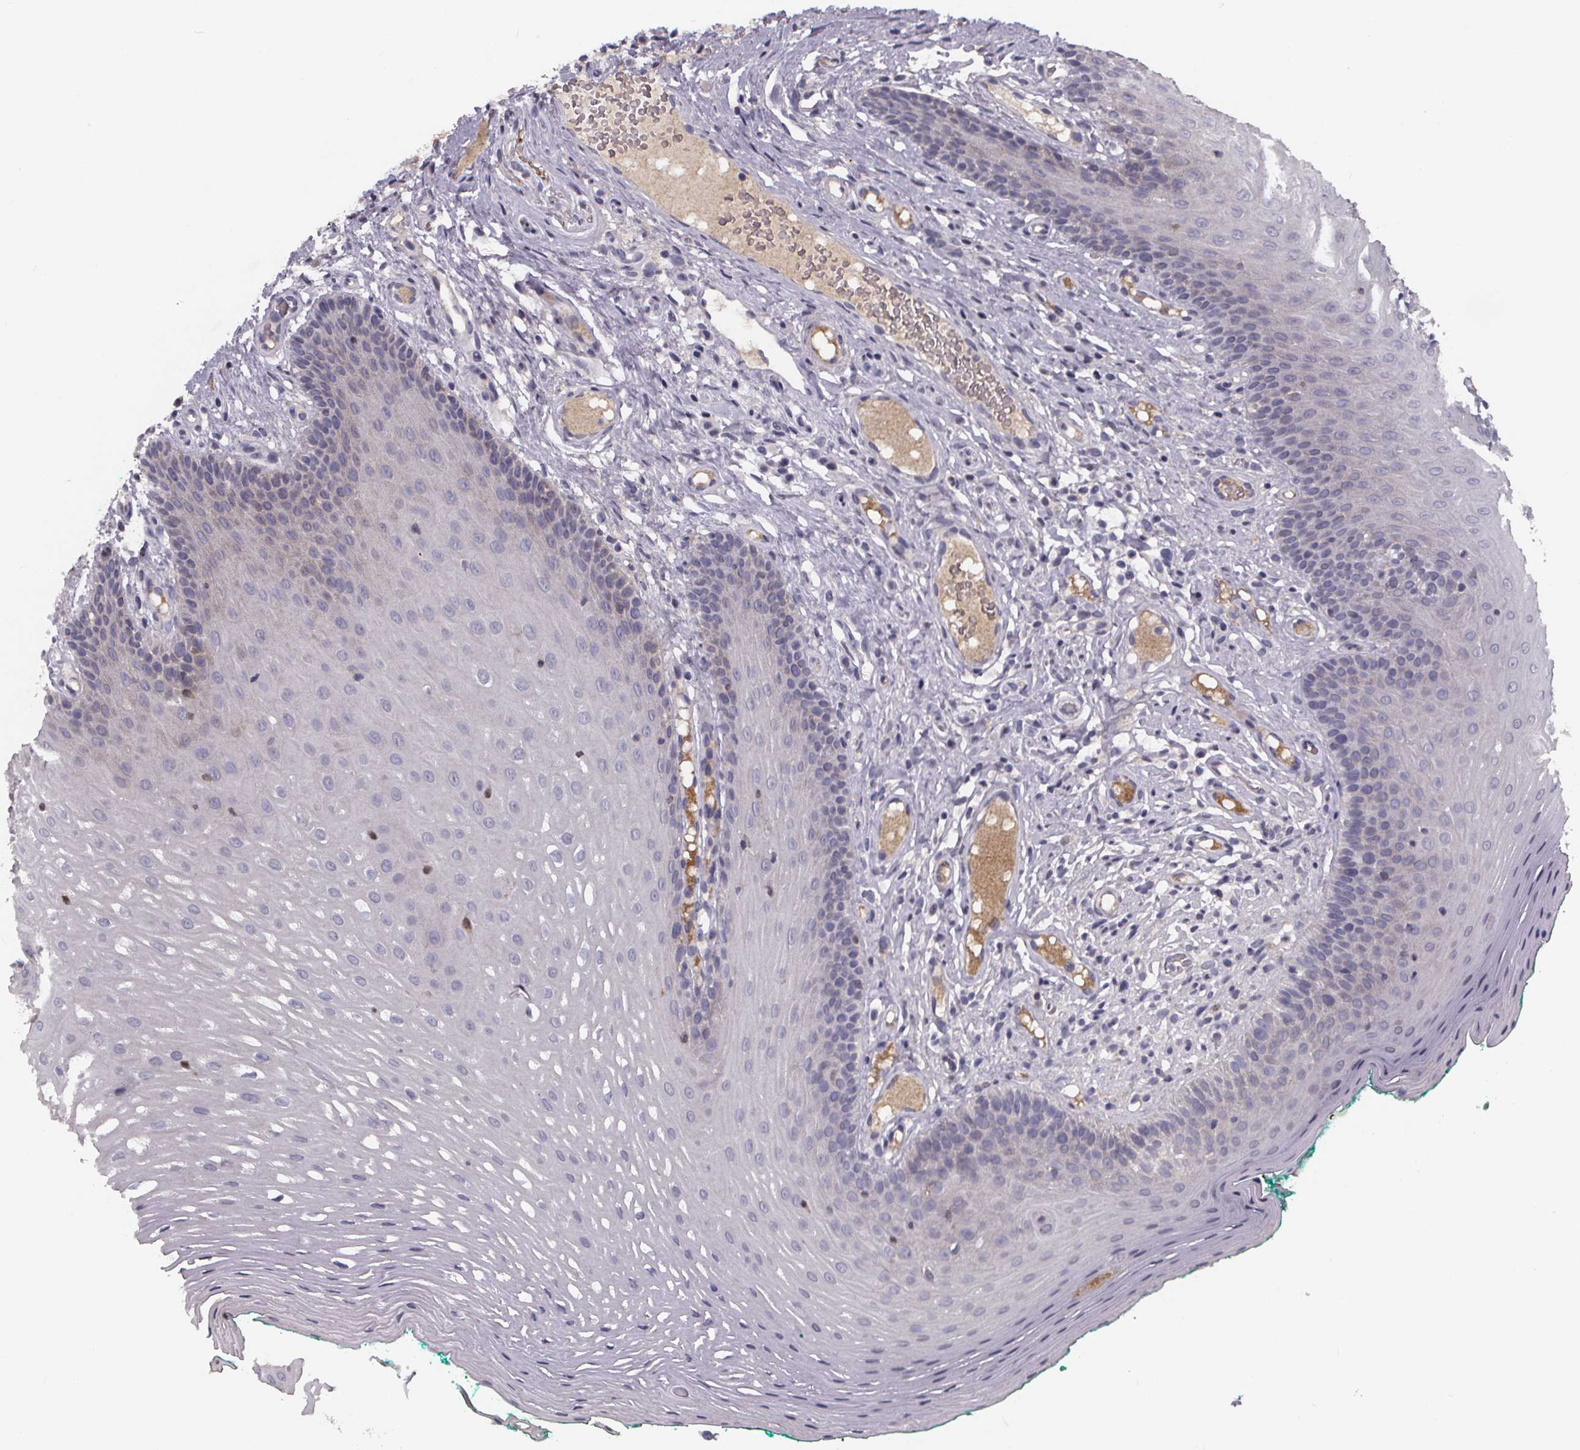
{"staining": {"intensity": "negative", "quantity": "none", "location": "none"}, "tissue": "oral mucosa", "cell_type": "Squamous epithelial cells", "image_type": "normal", "snomed": [{"axis": "morphology", "description": "Normal tissue, NOS"}, {"axis": "morphology", "description": "Squamous cell carcinoma, NOS"}, {"axis": "topography", "description": "Oral tissue"}, {"axis": "topography", "description": "Head-Neck"}], "caption": "Immunohistochemistry of normal oral mucosa displays no positivity in squamous epithelial cells. (Brightfield microscopy of DAB IHC at high magnification).", "gene": "AGT", "patient": {"sex": "male", "age": 78}}